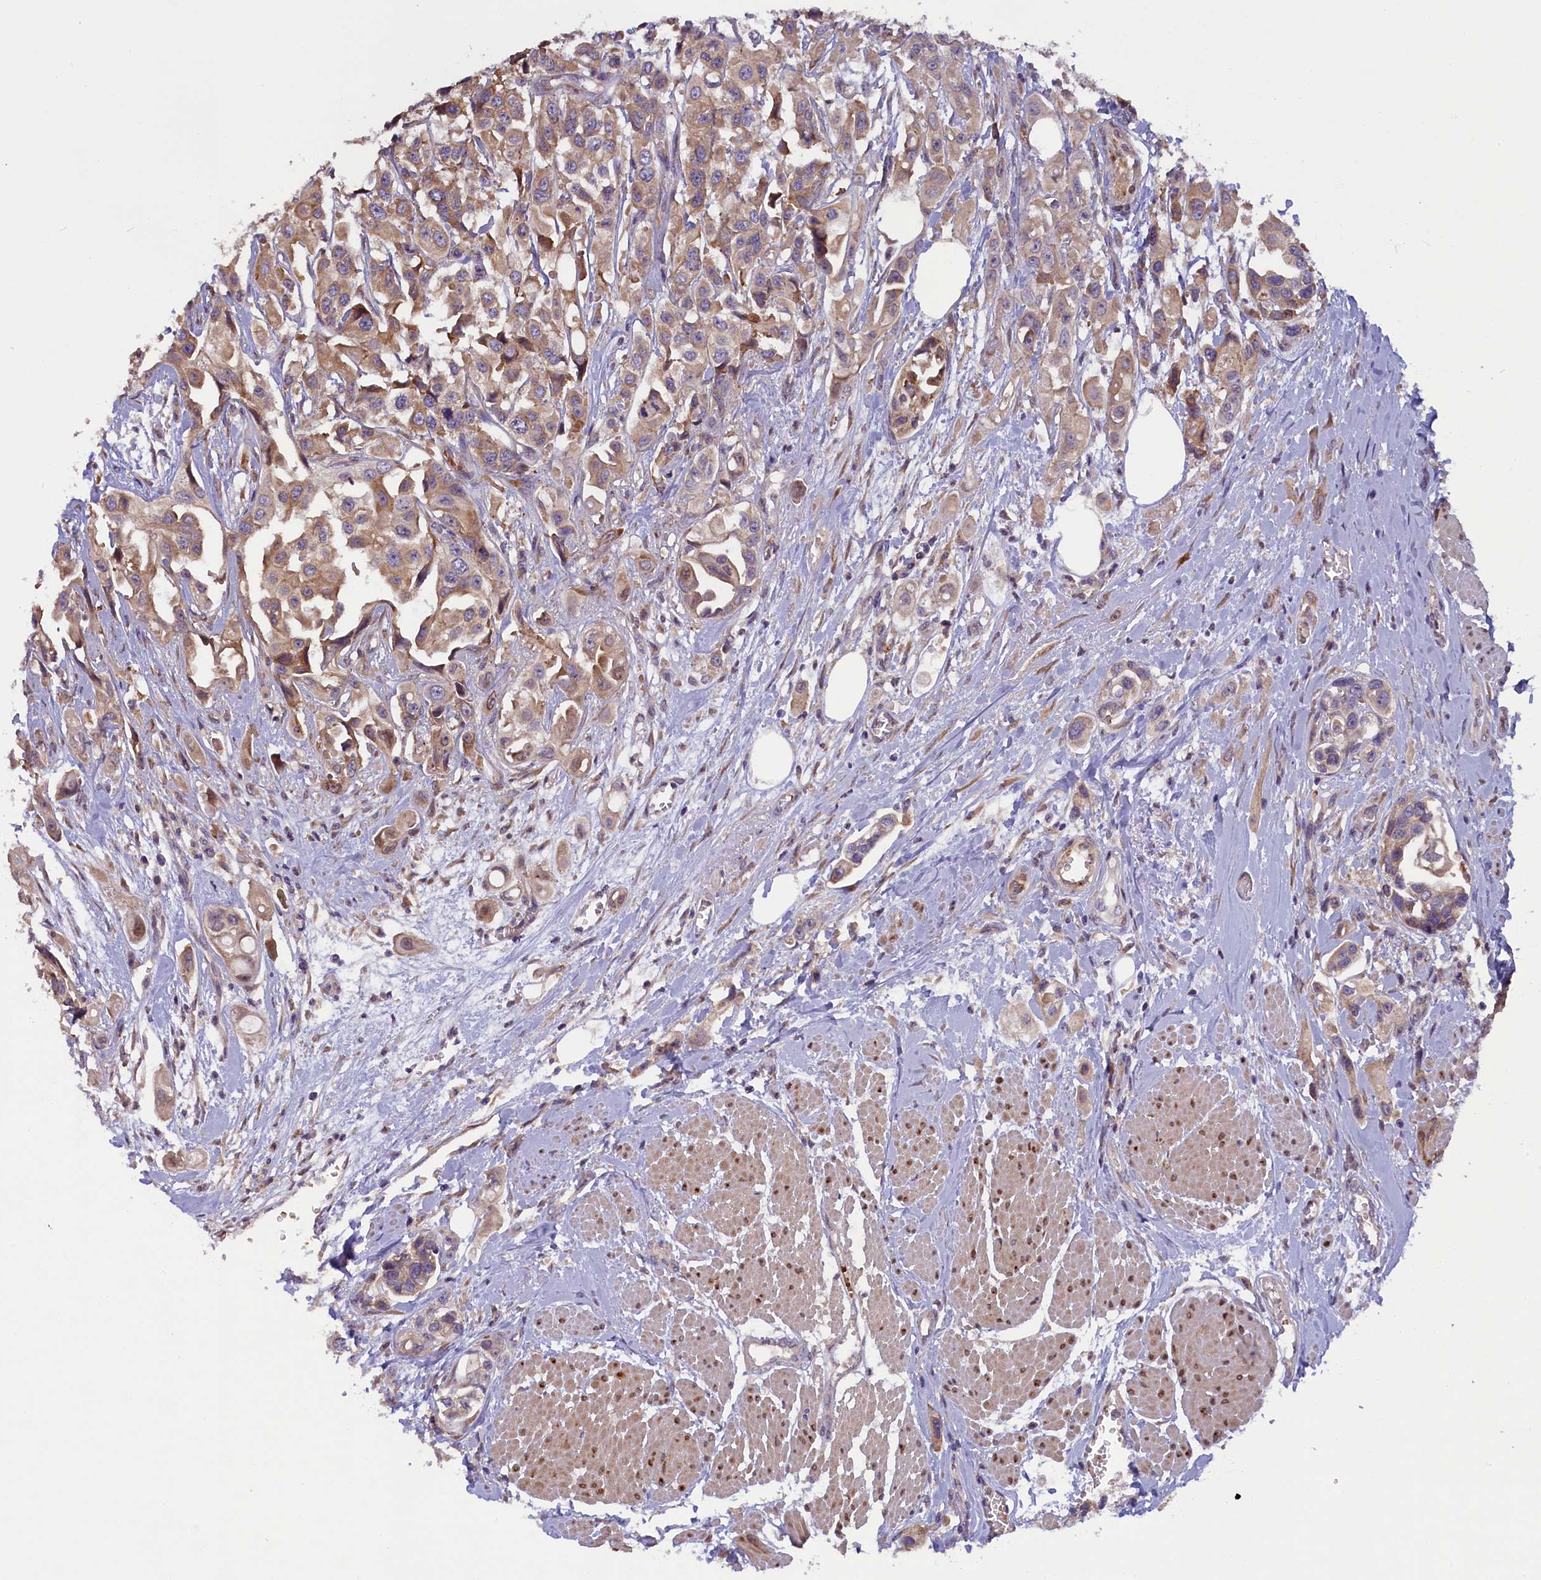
{"staining": {"intensity": "moderate", "quantity": ">75%", "location": "cytoplasmic/membranous"}, "tissue": "urothelial cancer", "cell_type": "Tumor cells", "image_type": "cancer", "snomed": [{"axis": "morphology", "description": "Urothelial carcinoma, High grade"}, {"axis": "topography", "description": "Urinary bladder"}], "caption": "Tumor cells exhibit medium levels of moderate cytoplasmic/membranous staining in about >75% of cells in human high-grade urothelial carcinoma. Using DAB (3,3'-diaminobenzidine) (brown) and hematoxylin (blue) stains, captured at high magnification using brightfield microscopy.", "gene": "CCDC9B", "patient": {"sex": "male", "age": 67}}